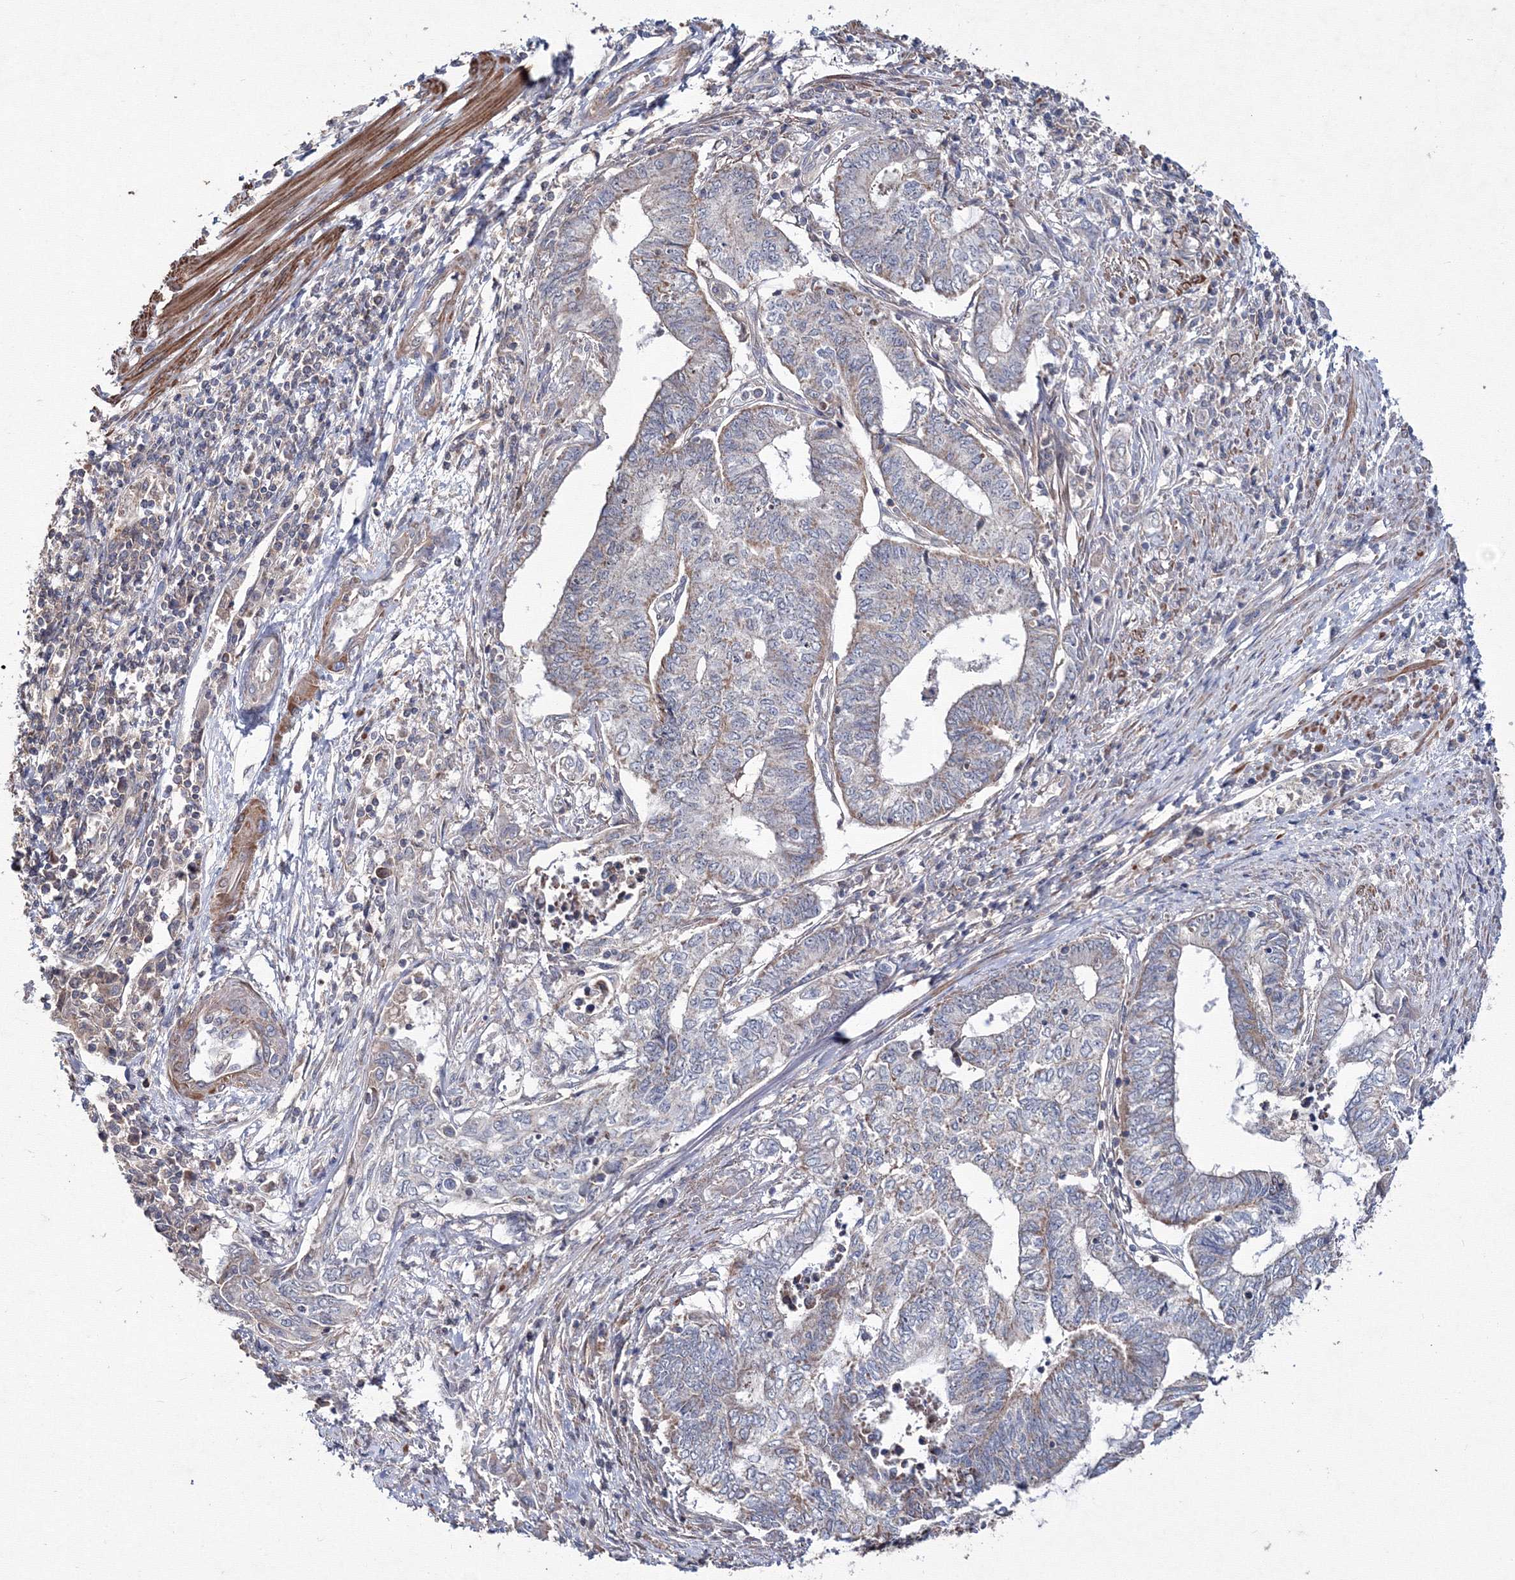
{"staining": {"intensity": "weak", "quantity": "<25%", "location": "cytoplasmic/membranous"}, "tissue": "endometrial cancer", "cell_type": "Tumor cells", "image_type": "cancer", "snomed": [{"axis": "morphology", "description": "Adenocarcinoma, NOS"}, {"axis": "topography", "description": "Uterus"}, {"axis": "topography", "description": "Endometrium"}], "caption": "There is no significant positivity in tumor cells of endometrial cancer (adenocarcinoma).", "gene": "PPP2R2B", "patient": {"sex": "female", "age": 70}}